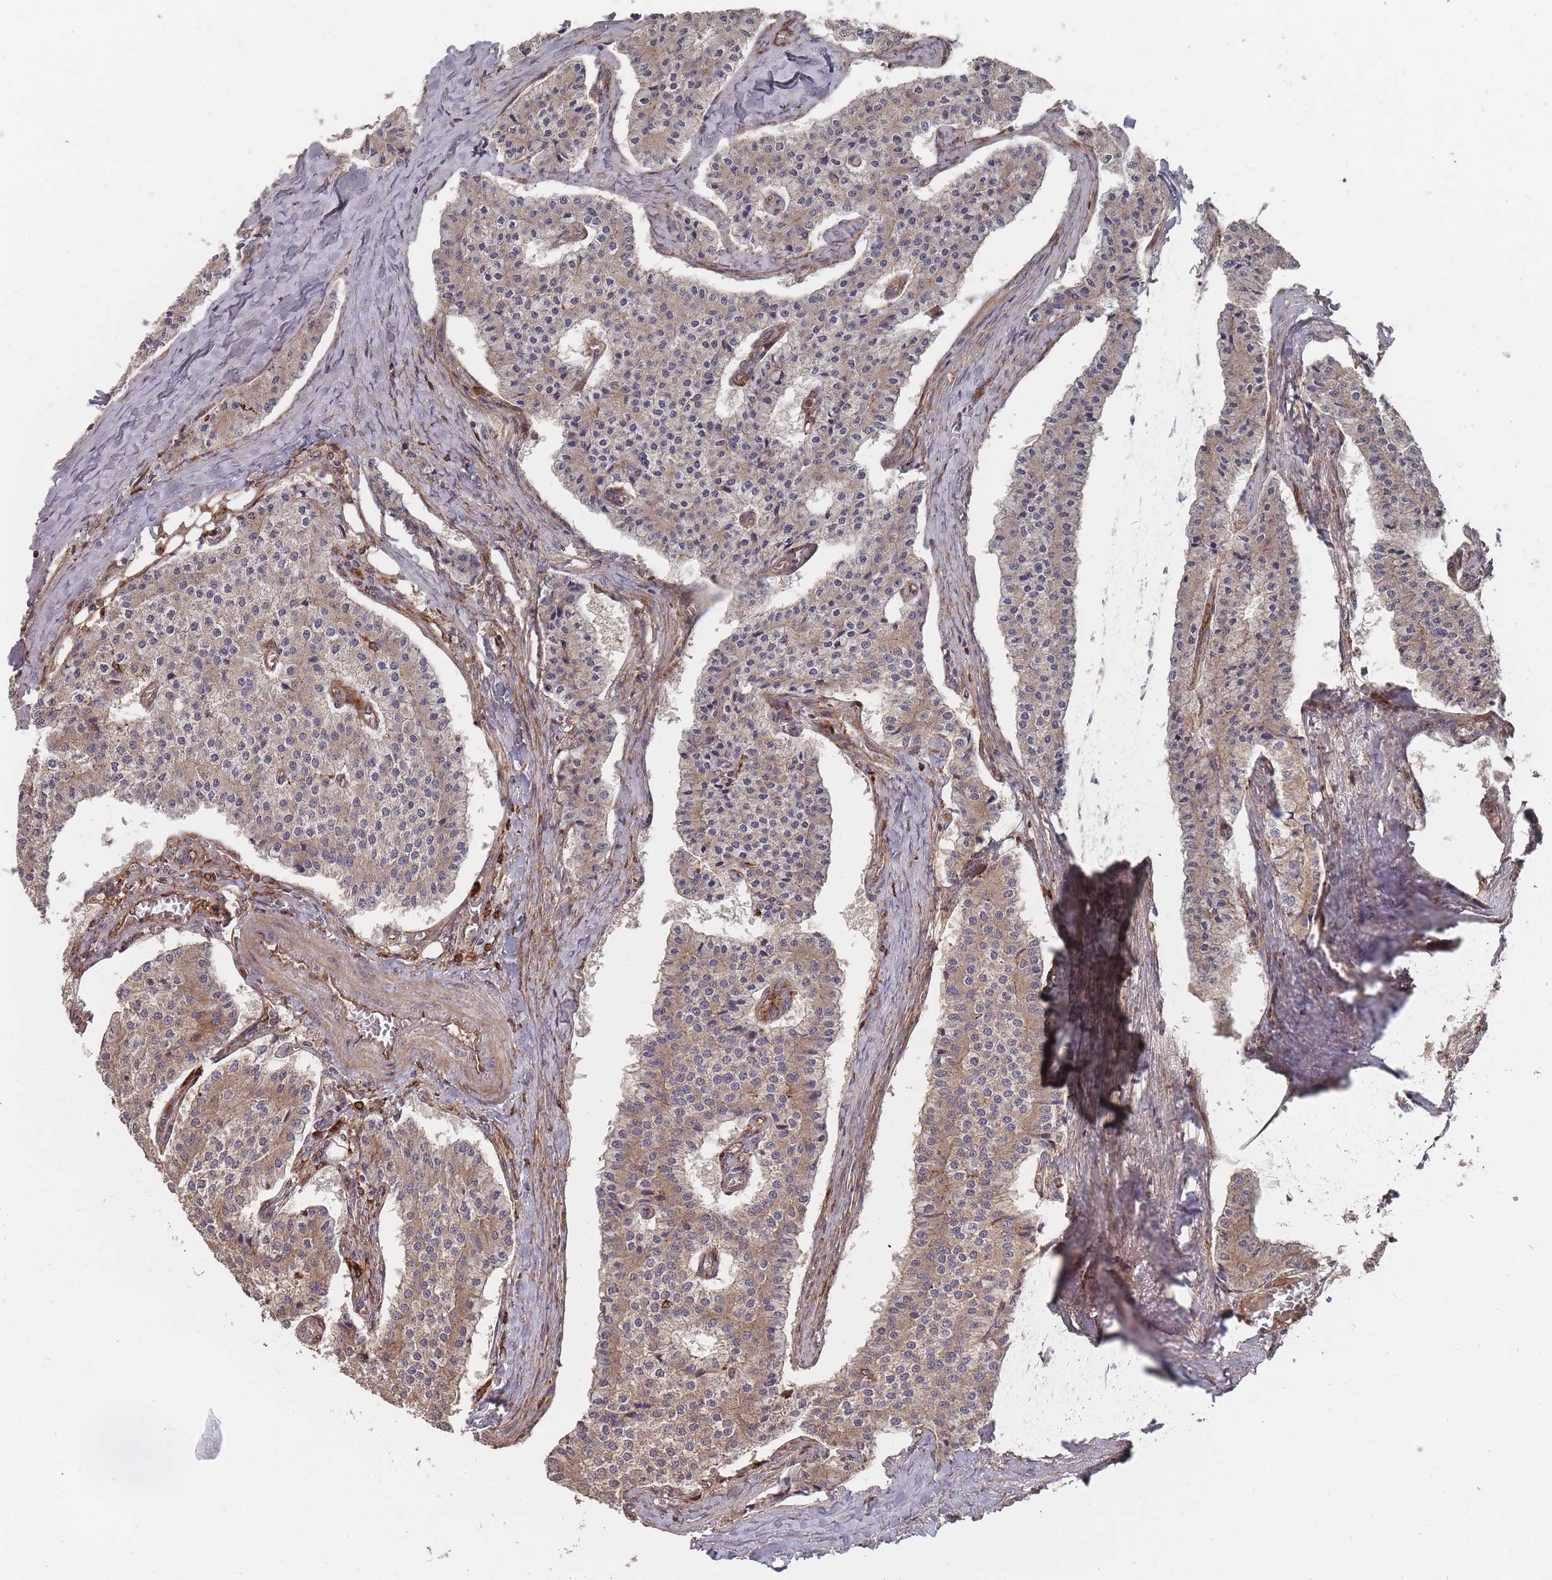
{"staining": {"intensity": "weak", "quantity": "25%-75%", "location": "cytoplasmic/membranous"}, "tissue": "carcinoid", "cell_type": "Tumor cells", "image_type": "cancer", "snomed": [{"axis": "morphology", "description": "Carcinoid, malignant, NOS"}, {"axis": "topography", "description": "Colon"}], "caption": "A high-resolution micrograph shows IHC staining of malignant carcinoid, which exhibits weak cytoplasmic/membranous positivity in approximately 25%-75% of tumor cells. (brown staining indicates protein expression, while blue staining denotes nuclei).", "gene": "THSD7B", "patient": {"sex": "female", "age": 52}}